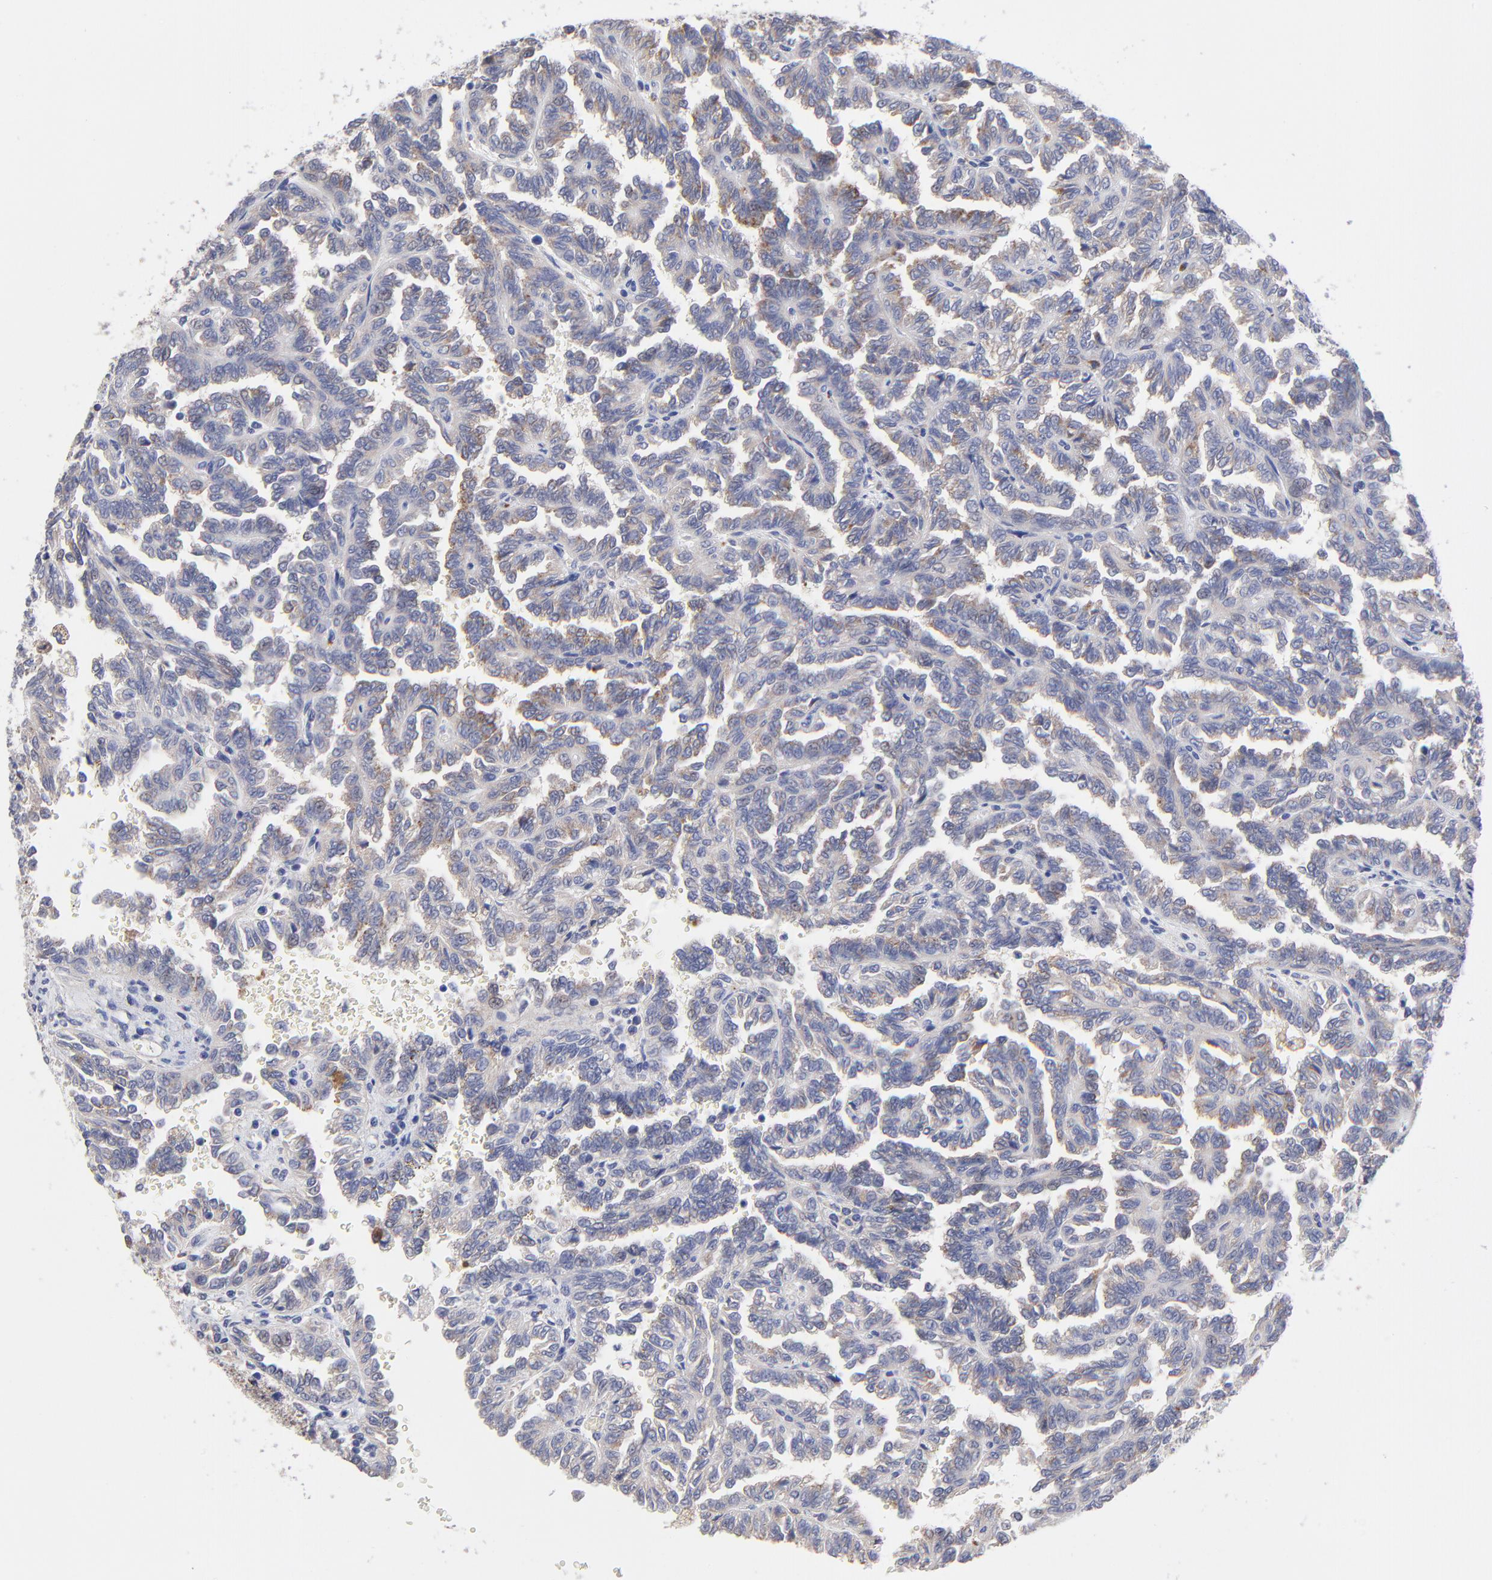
{"staining": {"intensity": "moderate", "quantity": "25%-75%", "location": "cytoplasmic/membranous"}, "tissue": "renal cancer", "cell_type": "Tumor cells", "image_type": "cancer", "snomed": [{"axis": "morphology", "description": "Inflammation, NOS"}, {"axis": "morphology", "description": "Adenocarcinoma, NOS"}, {"axis": "topography", "description": "Kidney"}], "caption": "Adenocarcinoma (renal) stained with IHC displays moderate cytoplasmic/membranous staining in approximately 25%-75% of tumor cells. Ihc stains the protein of interest in brown and the nuclei are stained blue.", "gene": "PDE4B", "patient": {"sex": "male", "age": 68}}